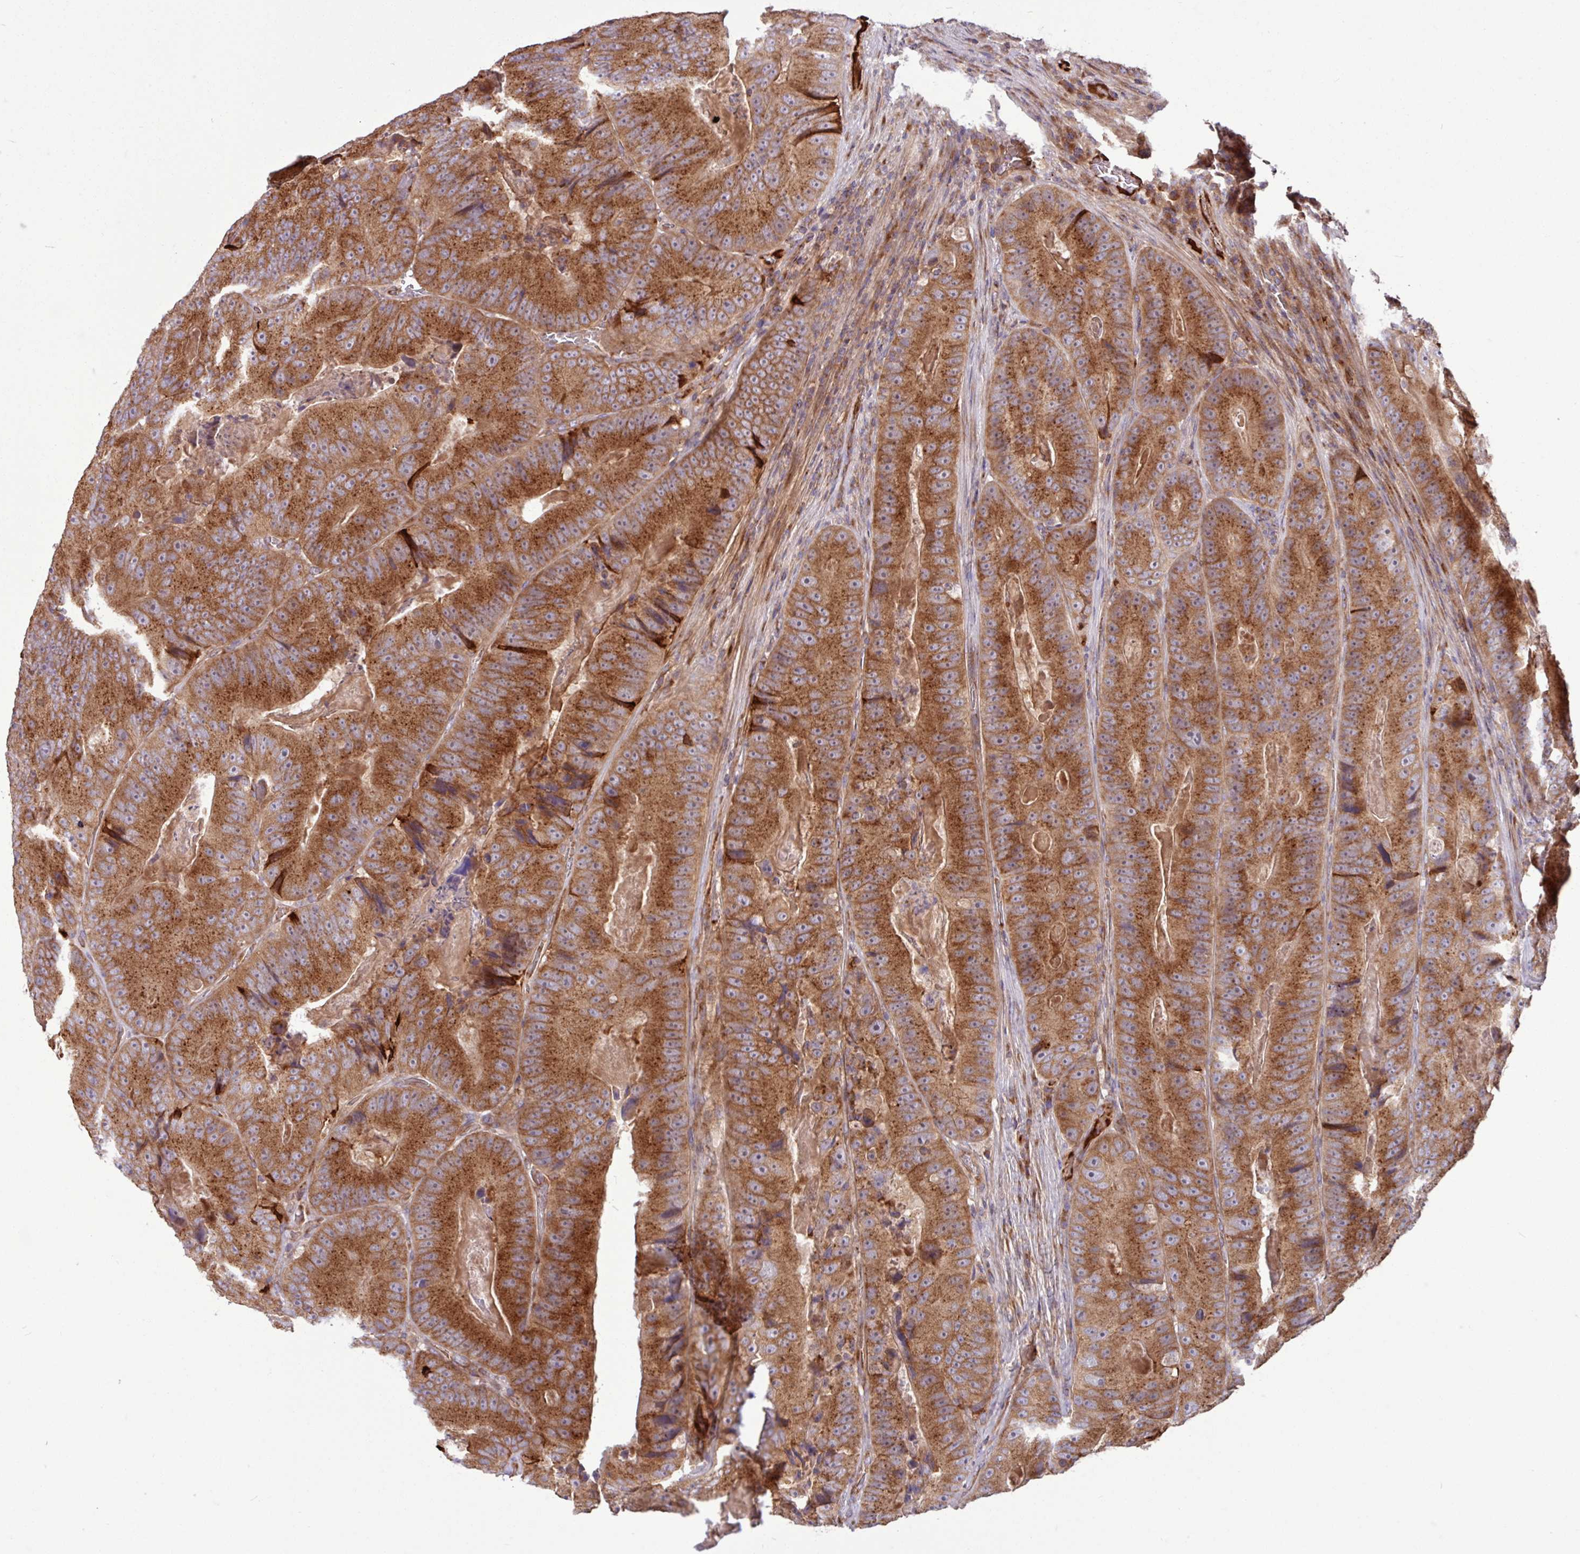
{"staining": {"intensity": "strong", "quantity": ">75%", "location": "cytoplasmic/membranous"}, "tissue": "colorectal cancer", "cell_type": "Tumor cells", "image_type": "cancer", "snomed": [{"axis": "morphology", "description": "Adenocarcinoma, NOS"}, {"axis": "topography", "description": "Colon"}], "caption": "Protein analysis of adenocarcinoma (colorectal) tissue displays strong cytoplasmic/membranous expression in approximately >75% of tumor cells.", "gene": "LSM12", "patient": {"sex": "female", "age": 86}}